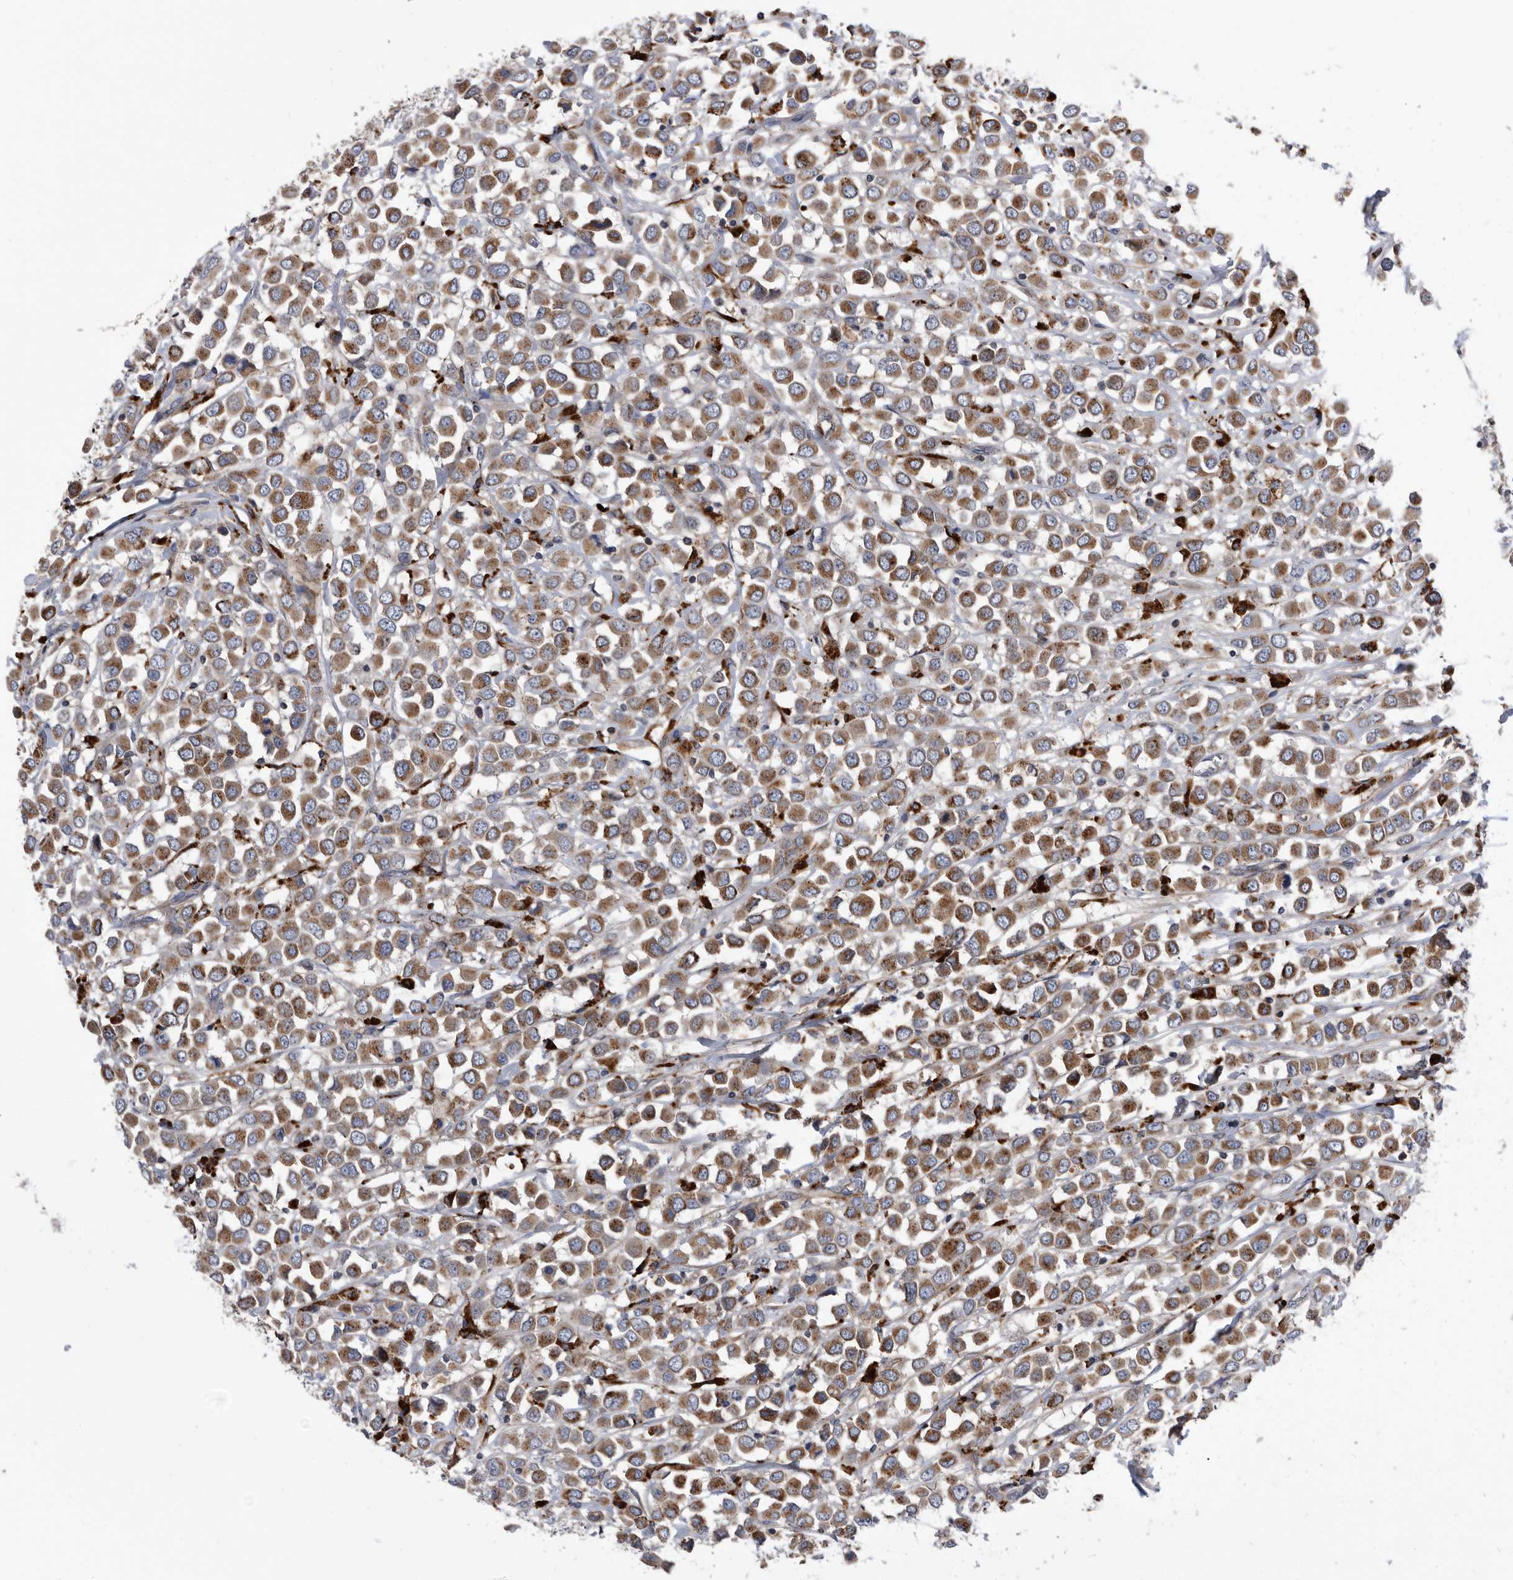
{"staining": {"intensity": "moderate", "quantity": ">75%", "location": "cytoplasmic/membranous"}, "tissue": "breast cancer", "cell_type": "Tumor cells", "image_type": "cancer", "snomed": [{"axis": "morphology", "description": "Duct carcinoma"}, {"axis": "topography", "description": "Breast"}], "caption": "A photomicrograph of human invasive ductal carcinoma (breast) stained for a protein demonstrates moderate cytoplasmic/membranous brown staining in tumor cells.", "gene": "BAIAP3", "patient": {"sex": "female", "age": 61}}